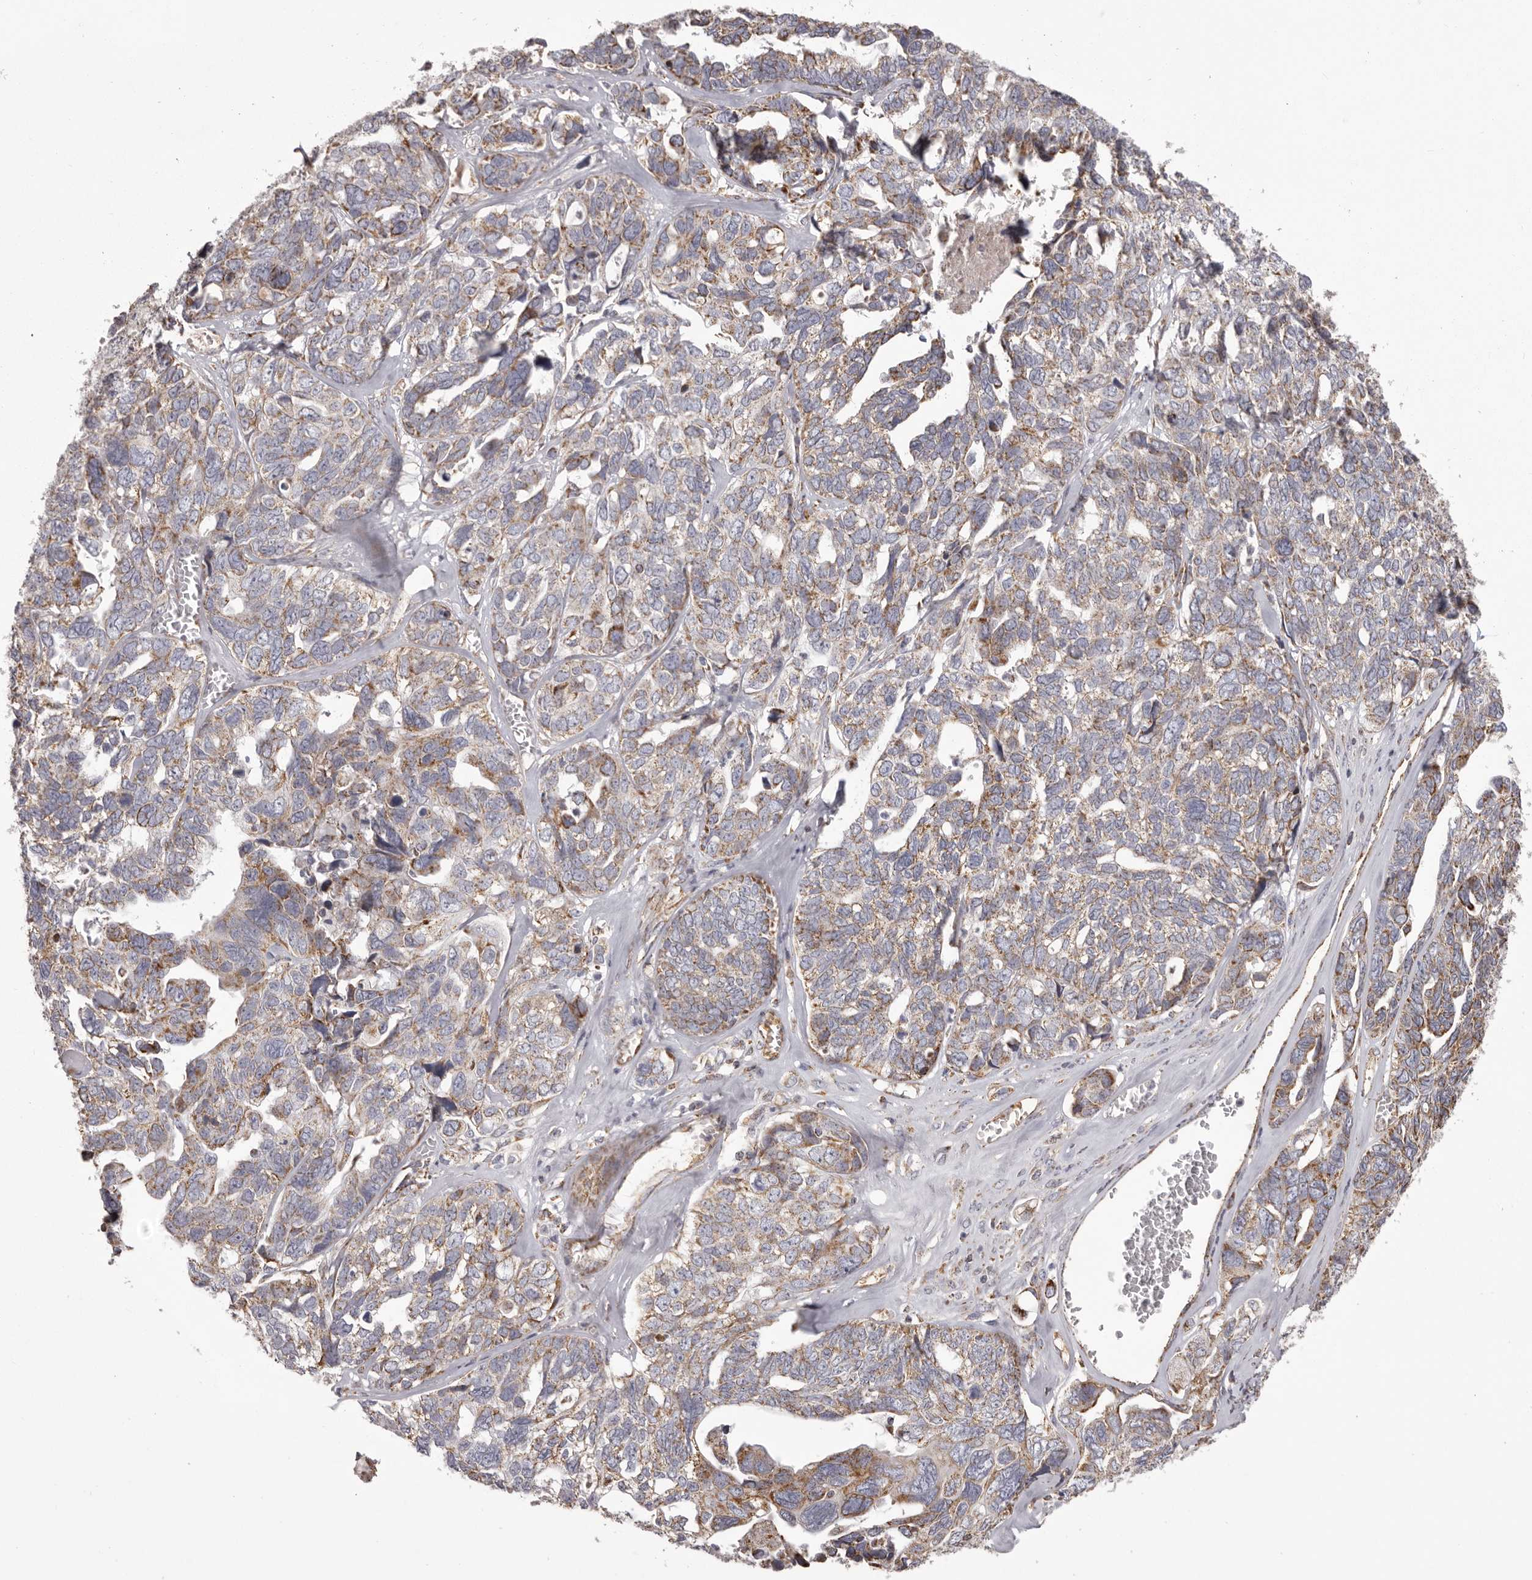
{"staining": {"intensity": "weak", "quantity": ">75%", "location": "cytoplasmic/membranous"}, "tissue": "ovarian cancer", "cell_type": "Tumor cells", "image_type": "cancer", "snomed": [{"axis": "morphology", "description": "Cystadenocarcinoma, serous, NOS"}, {"axis": "topography", "description": "Ovary"}], "caption": "This image displays serous cystadenocarcinoma (ovarian) stained with immunohistochemistry (IHC) to label a protein in brown. The cytoplasmic/membranous of tumor cells show weak positivity for the protein. Nuclei are counter-stained blue.", "gene": "CHRM2", "patient": {"sex": "female", "age": 79}}